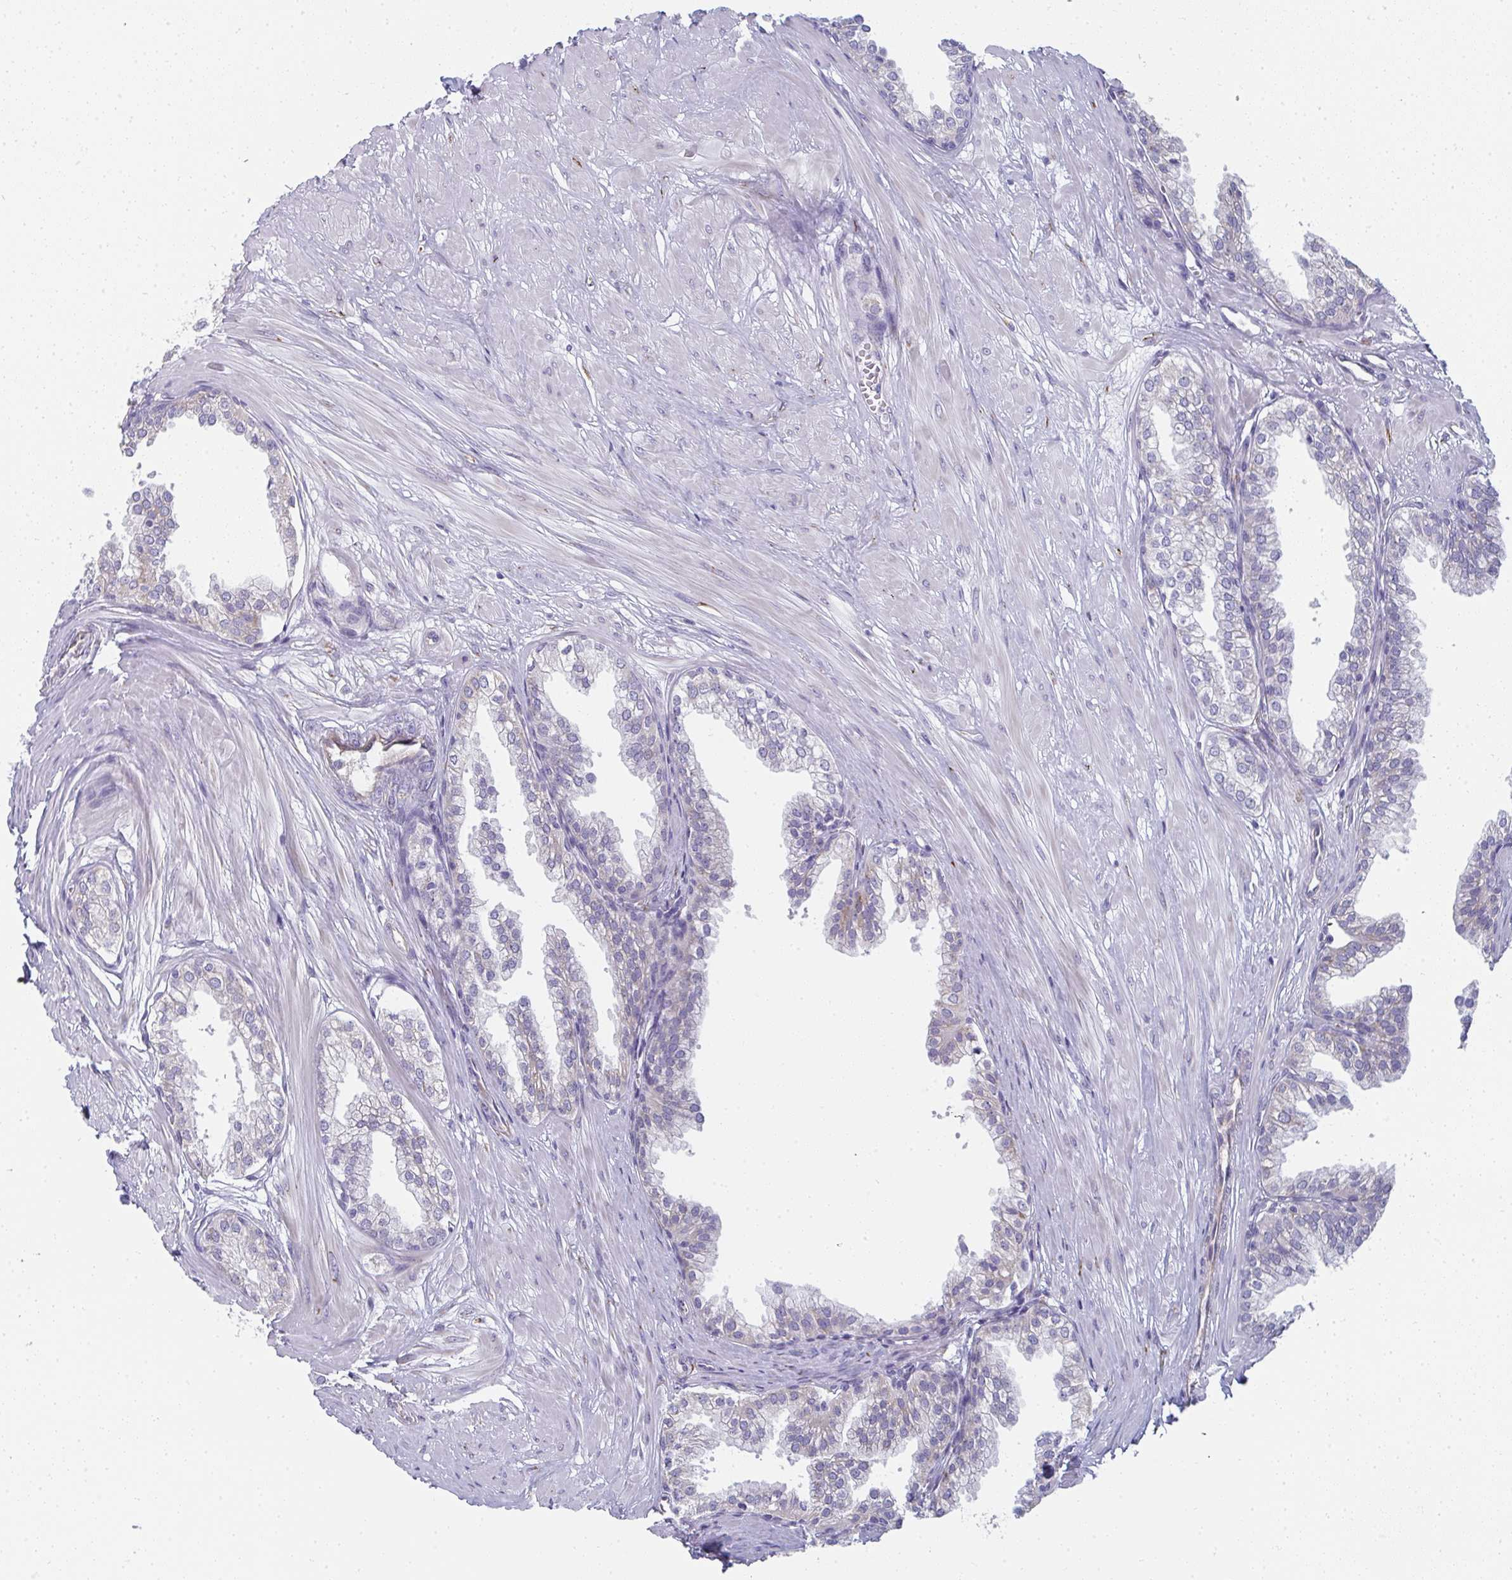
{"staining": {"intensity": "negative", "quantity": "none", "location": "none"}, "tissue": "prostate", "cell_type": "Glandular cells", "image_type": "normal", "snomed": [{"axis": "morphology", "description": "Normal tissue, NOS"}, {"axis": "topography", "description": "Prostate"}, {"axis": "topography", "description": "Peripheral nerve tissue"}], "caption": "Photomicrograph shows no significant protein expression in glandular cells of benign prostate. Brightfield microscopy of IHC stained with DAB (3,3'-diaminobenzidine) (brown) and hematoxylin (blue), captured at high magnification.", "gene": "SHROOM1", "patient": {"sex": "male", "age": 55}}